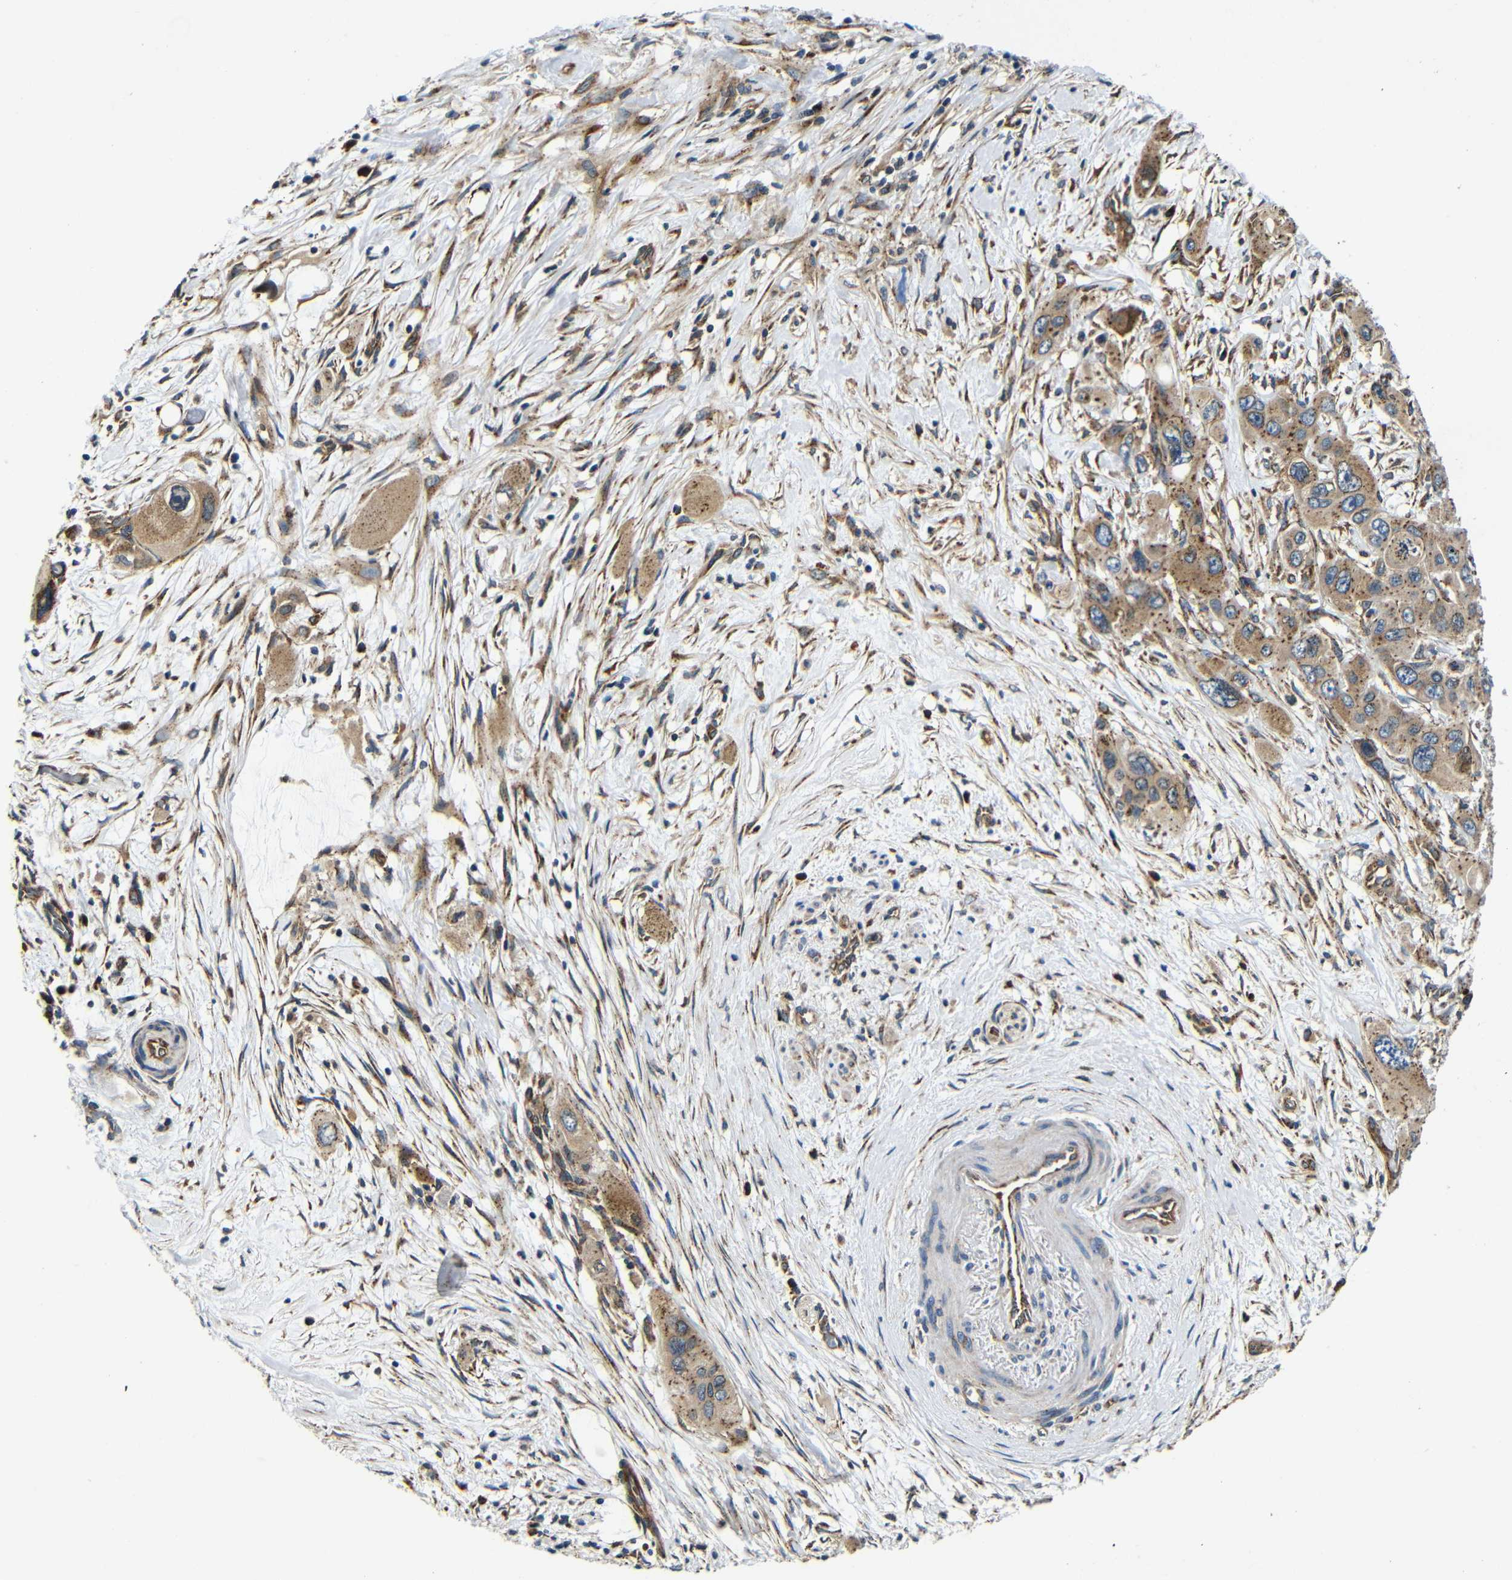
{"staining": {"intensity": "moderate", "quantity": ">75%", "location": "cytoplasmic/membranous"}, "tissue": "pancreatic cancer", "cell_type": "Tumor cells", "image_type": "cancer", "snomed": [{"axis": "morphology", "description": "Adenocarcinoma, NOS"}, {"axis": "topography", "description": "Pancreas"}], "caption": "This photomicrograph reveals immunohistochemistry staining of pancreatic cancer (adenocarcinoma), with medium moderate cytoplasmic/membranous staining in about >75% of tumor cells.", "gene": "ABCE1", "patient": {"sex": "male", "age": 73}}